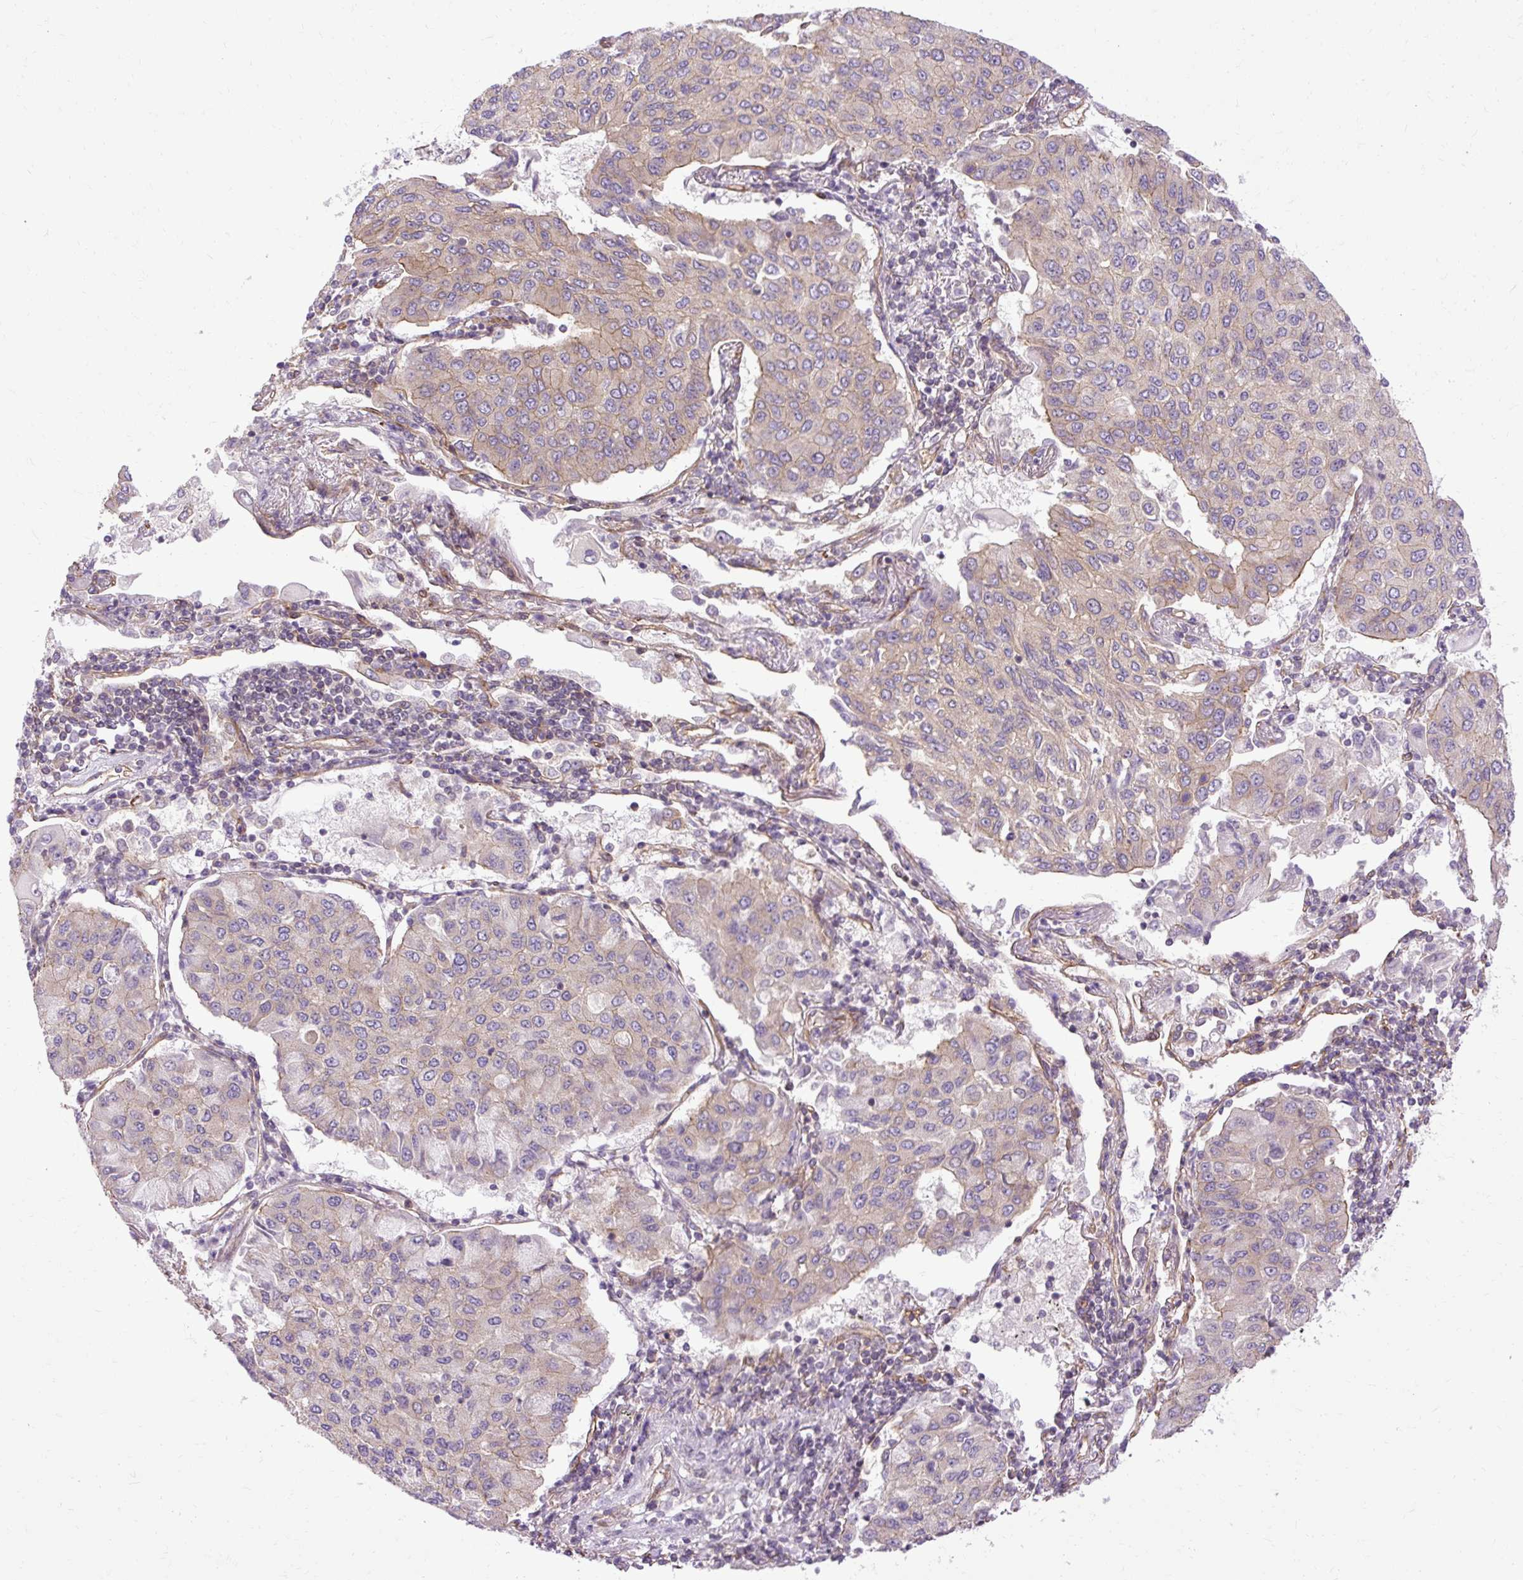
{"staining": {"intensity": "negative", "quantity": "none", "location": "none"}, "tissue": "lung cancer", "cell_type": "Tumor cells", "image_type": "cancer", "snomed": [{"axis": "morphology", "description": "Squamous cell carcinoma, NOS"}, {"axis": "topography", "description": "Lung"}], "caption": "This is an IHC micrograph of human lung squamous cell carcinoma. There is no expression in tumor cells.", "gene": "CCDC93", "patient": {"sex": "male", "age": 74}}